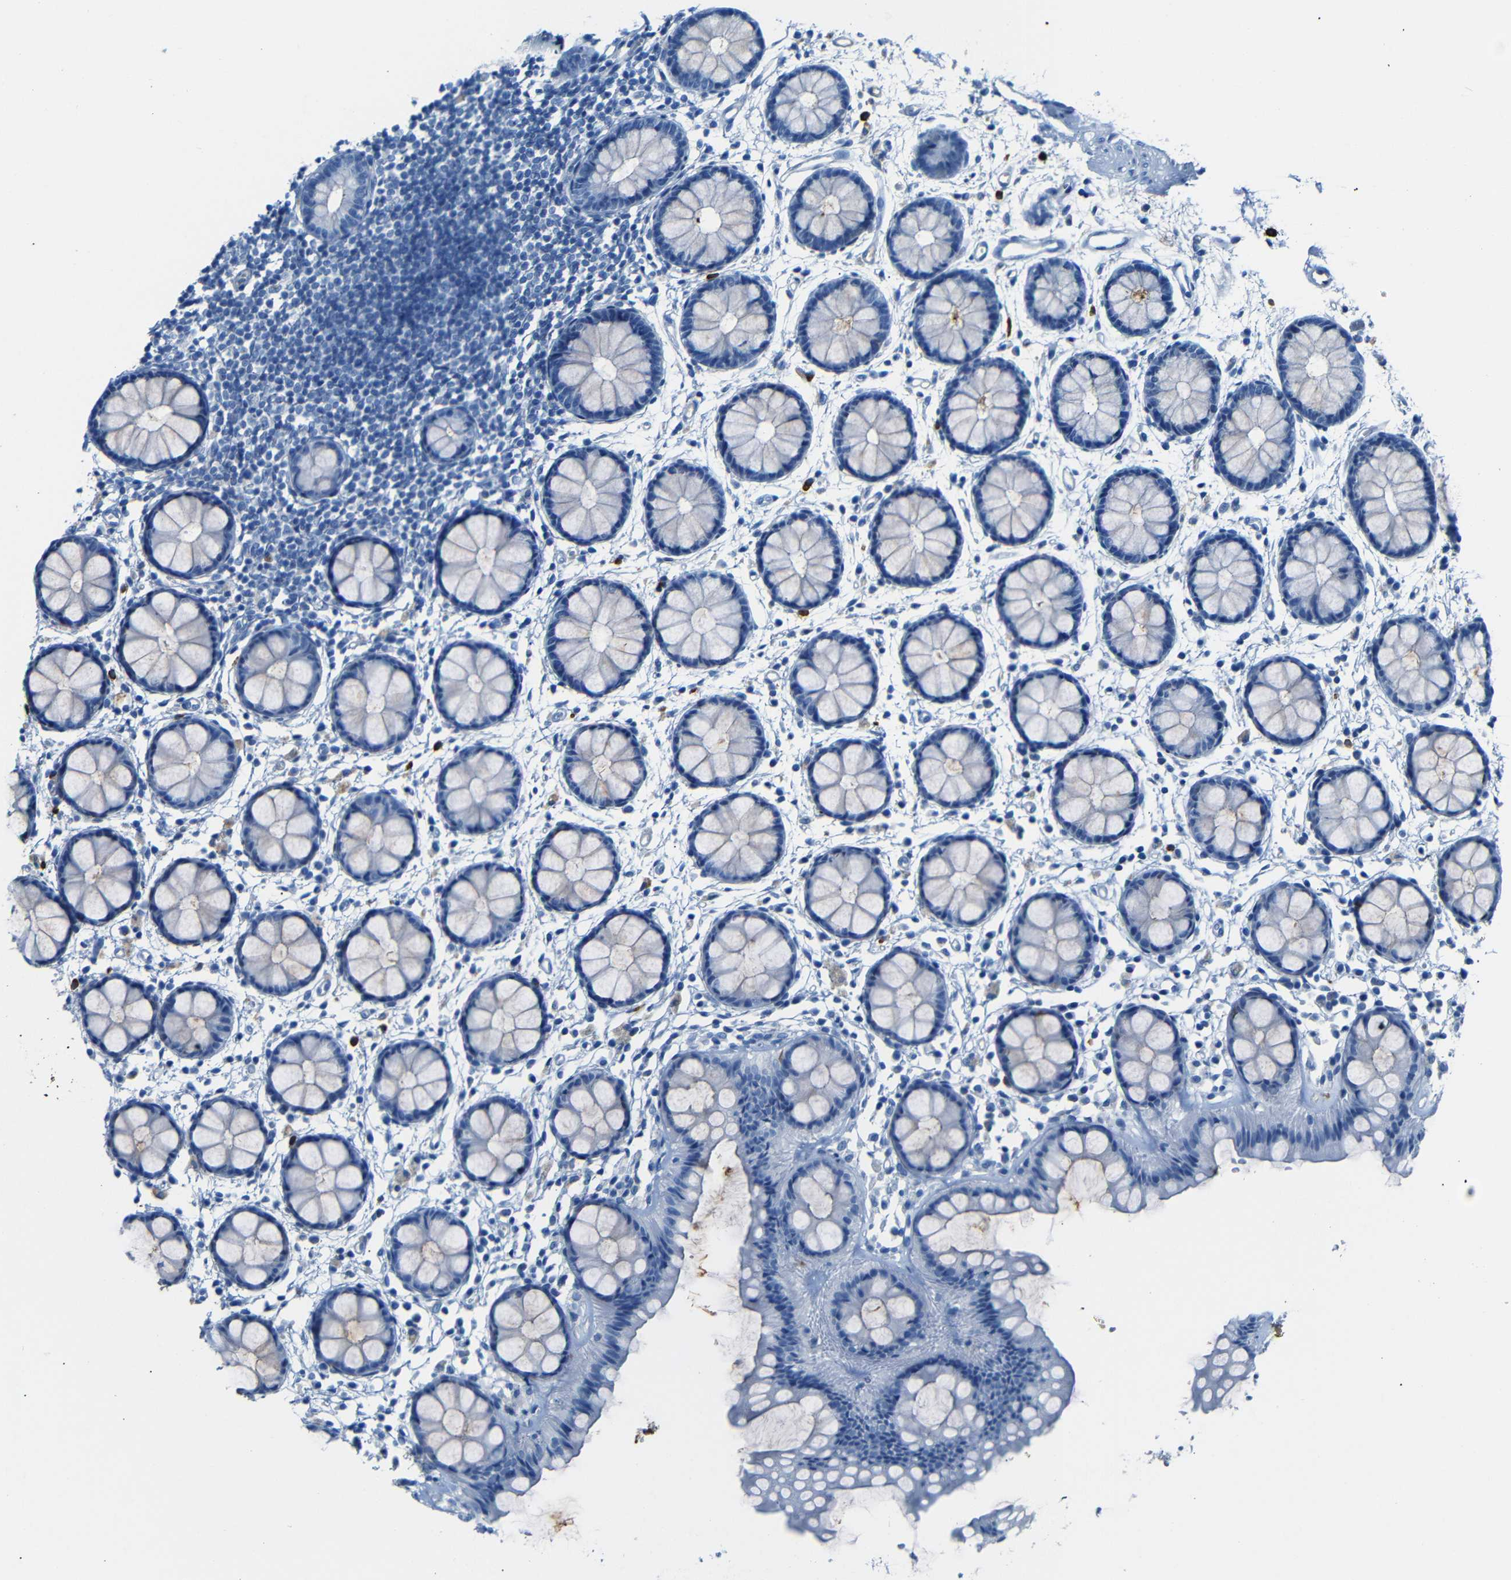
{"staining": {"intensity": "moderate", "quantity": "<25%", "location": "cytoplasmic/membranous"}, "tissue": "rectum", "cell_type": "Glandular cells", "image_type": "normal", "snomed": [{"axis": "morphology", "description": "Normal tissue, NOS"}, {"axis": "topography", "description": "Rectum"}], "caption": "Brown immunohistochemical staining in normal rectum exhibits moderate cytoplasmic/membranous staining in about <25% of glandular cells.", "gene": "SERPINA1", "patient": {"sex": "female", "age": 66}}